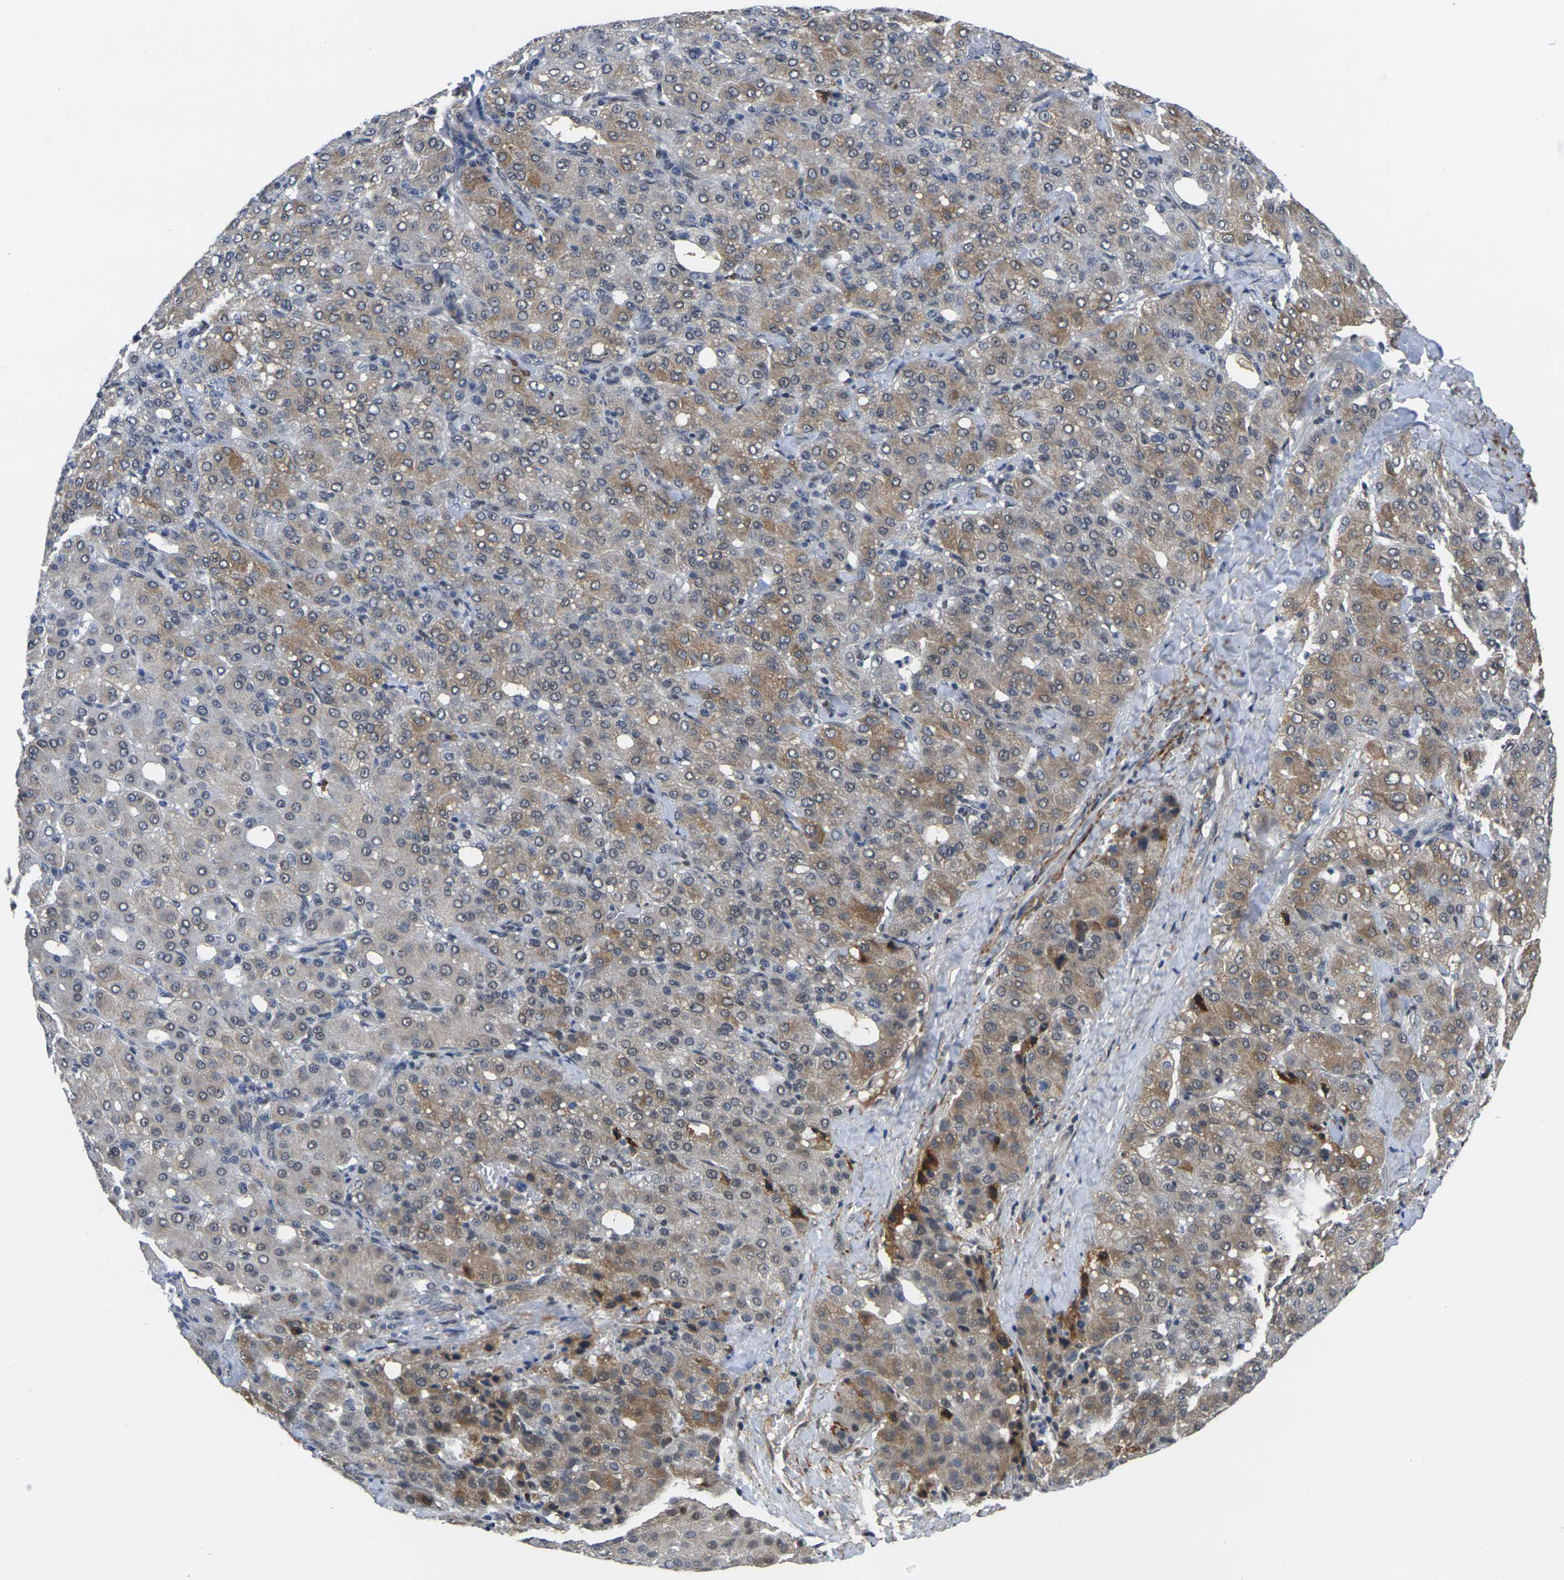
{"staining": {"intensity": "moderate", "quantity": "25%-75%", "location": "cytoplasmic/membranous,nuclear"}, "tissue": "liver cancer", "cell_type": "Tumor cells", "image_type": "cancer", "snomed": [{"axis": "morphology", "description": "Carcinoma, Hepatocellular, NOS"}, {"axis": "topography", "description": "Liver"}], "caption": "An immunohistochemistry (IHC) micrograph of neoplastic tissue is shown. Protein staining in brown highlights moderate cytoplasmic/membranous and nuclear positivity in liver hepatocellular carcinoma within tumor cells.", "gene": "RBM7", "patient": {"sex": "male", "age": 65}}